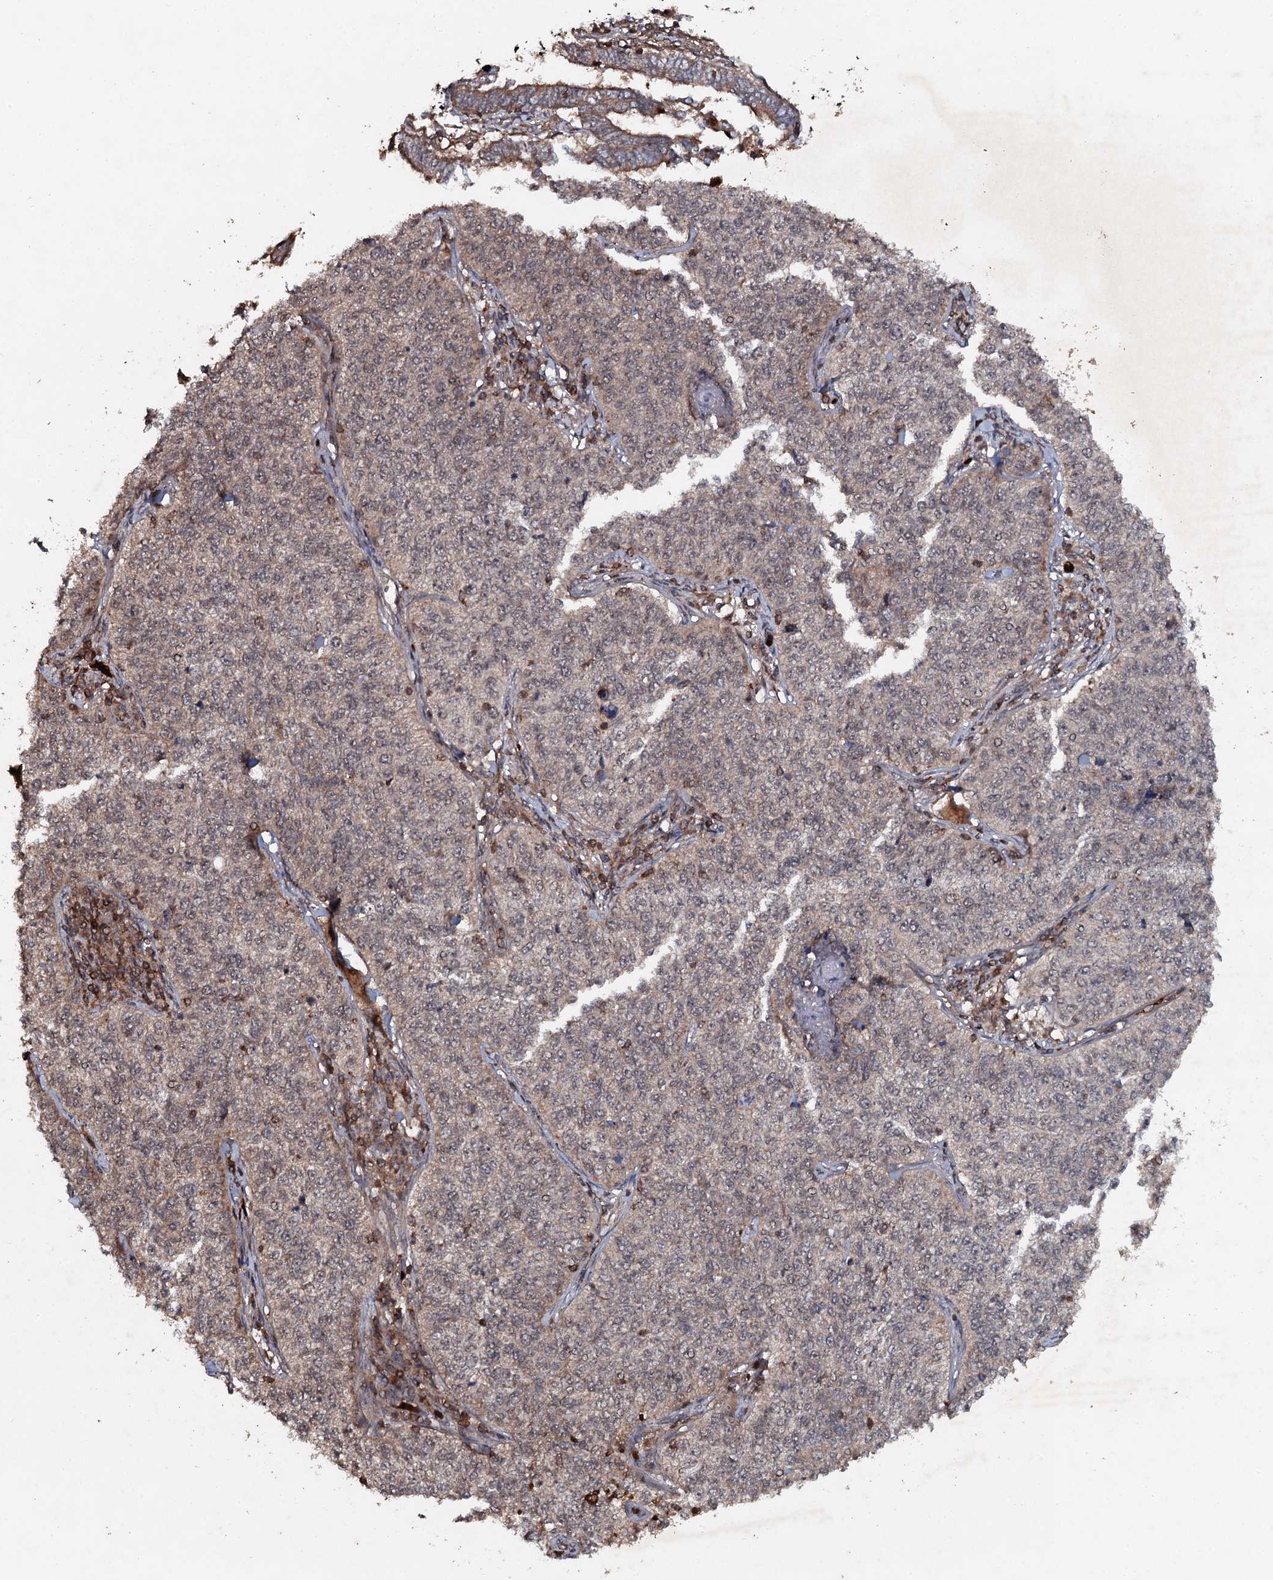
{"staining": {"intensity": "moderate", "quantity": "<25%", "location": "cytoplasmic/membranous"}, "tissue": "cervical cancer", "cell_type": "Tumor cells", "image_type": "cancer", "snomed": [{"axis": "morphology", "description": "Squamous cell carcinoma, NOS"}, {"axis": "topography", "description": "Cervix"}], "caption": "Tumor cells demonstrate moderate cytoplasmic/membranous staining in approximately <25% of cells in cervical squamous cell carcinoma.", "gene": "ADGRG3", "patient": {"sex": "female", "age": 35}}